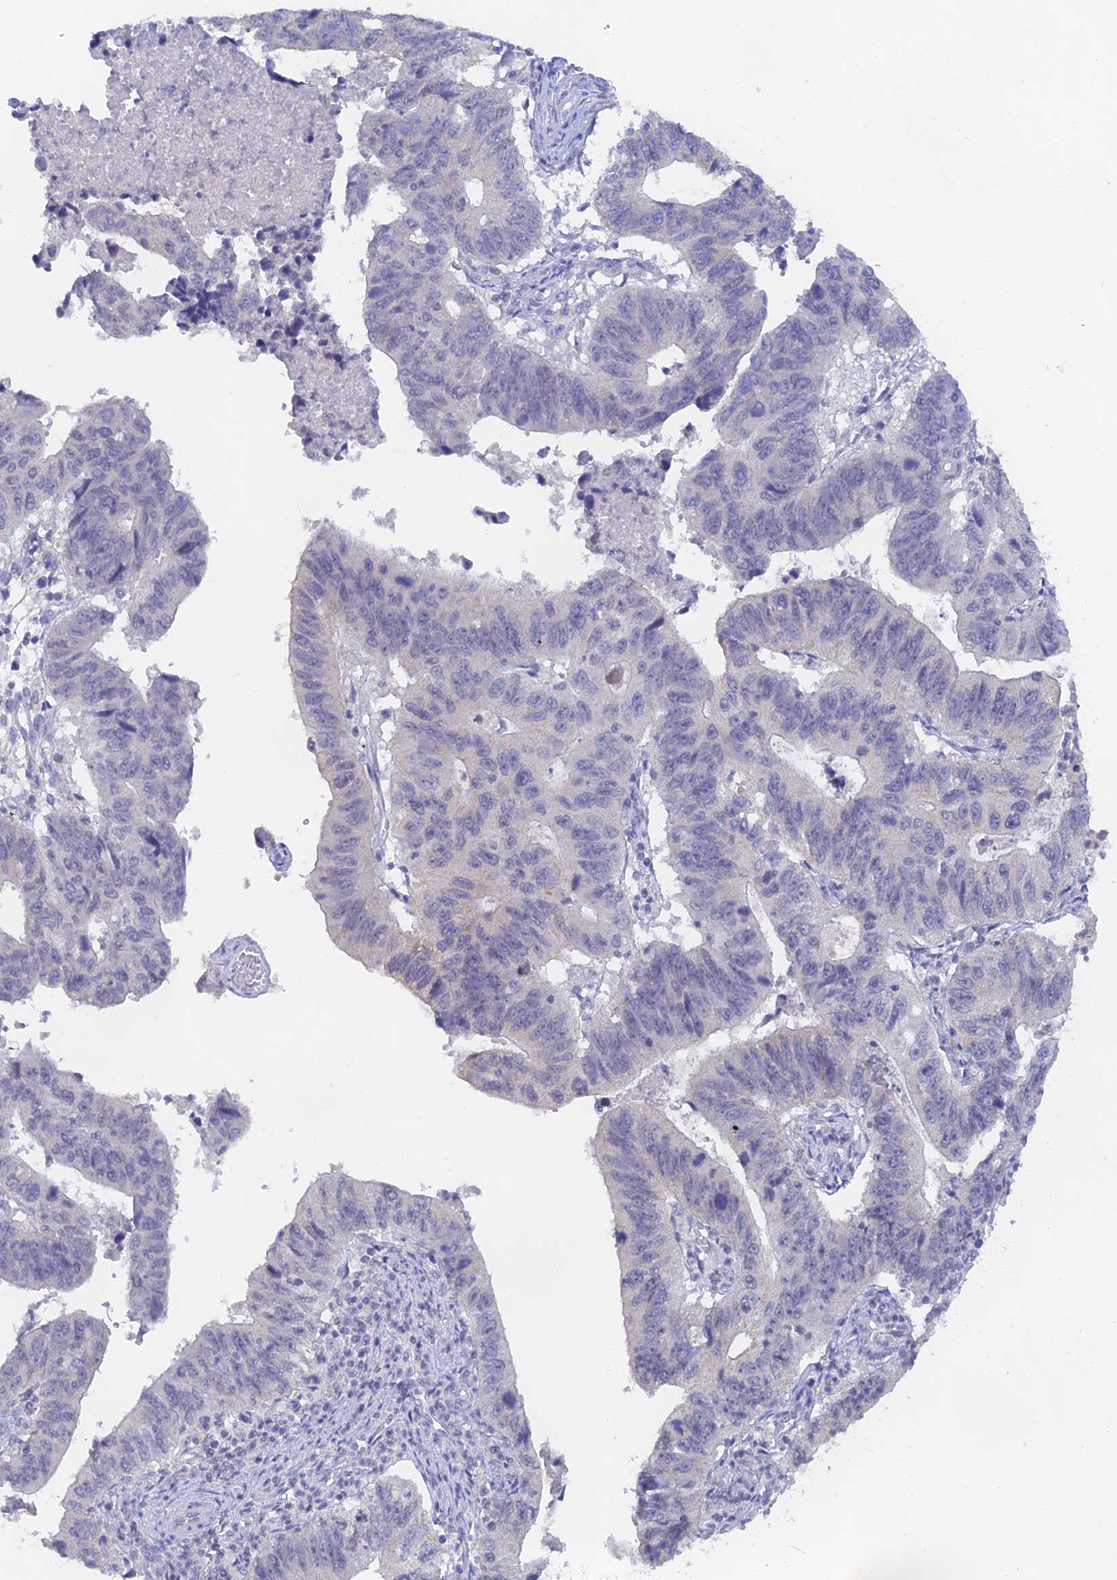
{"staining": {"intensity": "negative", "quantity": "none", "location": "none"}, "tissue": "stomach cancer", "cell_type": "Tumor cells", "image_type": "cancer", "snomed": [{"axis": "morphology", "description": "Adenocarcinoma, NOS"}, {"axis": "topography", "description": "Stomach"}], "caption": "Image shows no protein staining in tumor cells of stomach cancer (adenocarcinoma) tissue.", "gene": "LRIF1", "patient": {"sex": "male", "age": 59}}